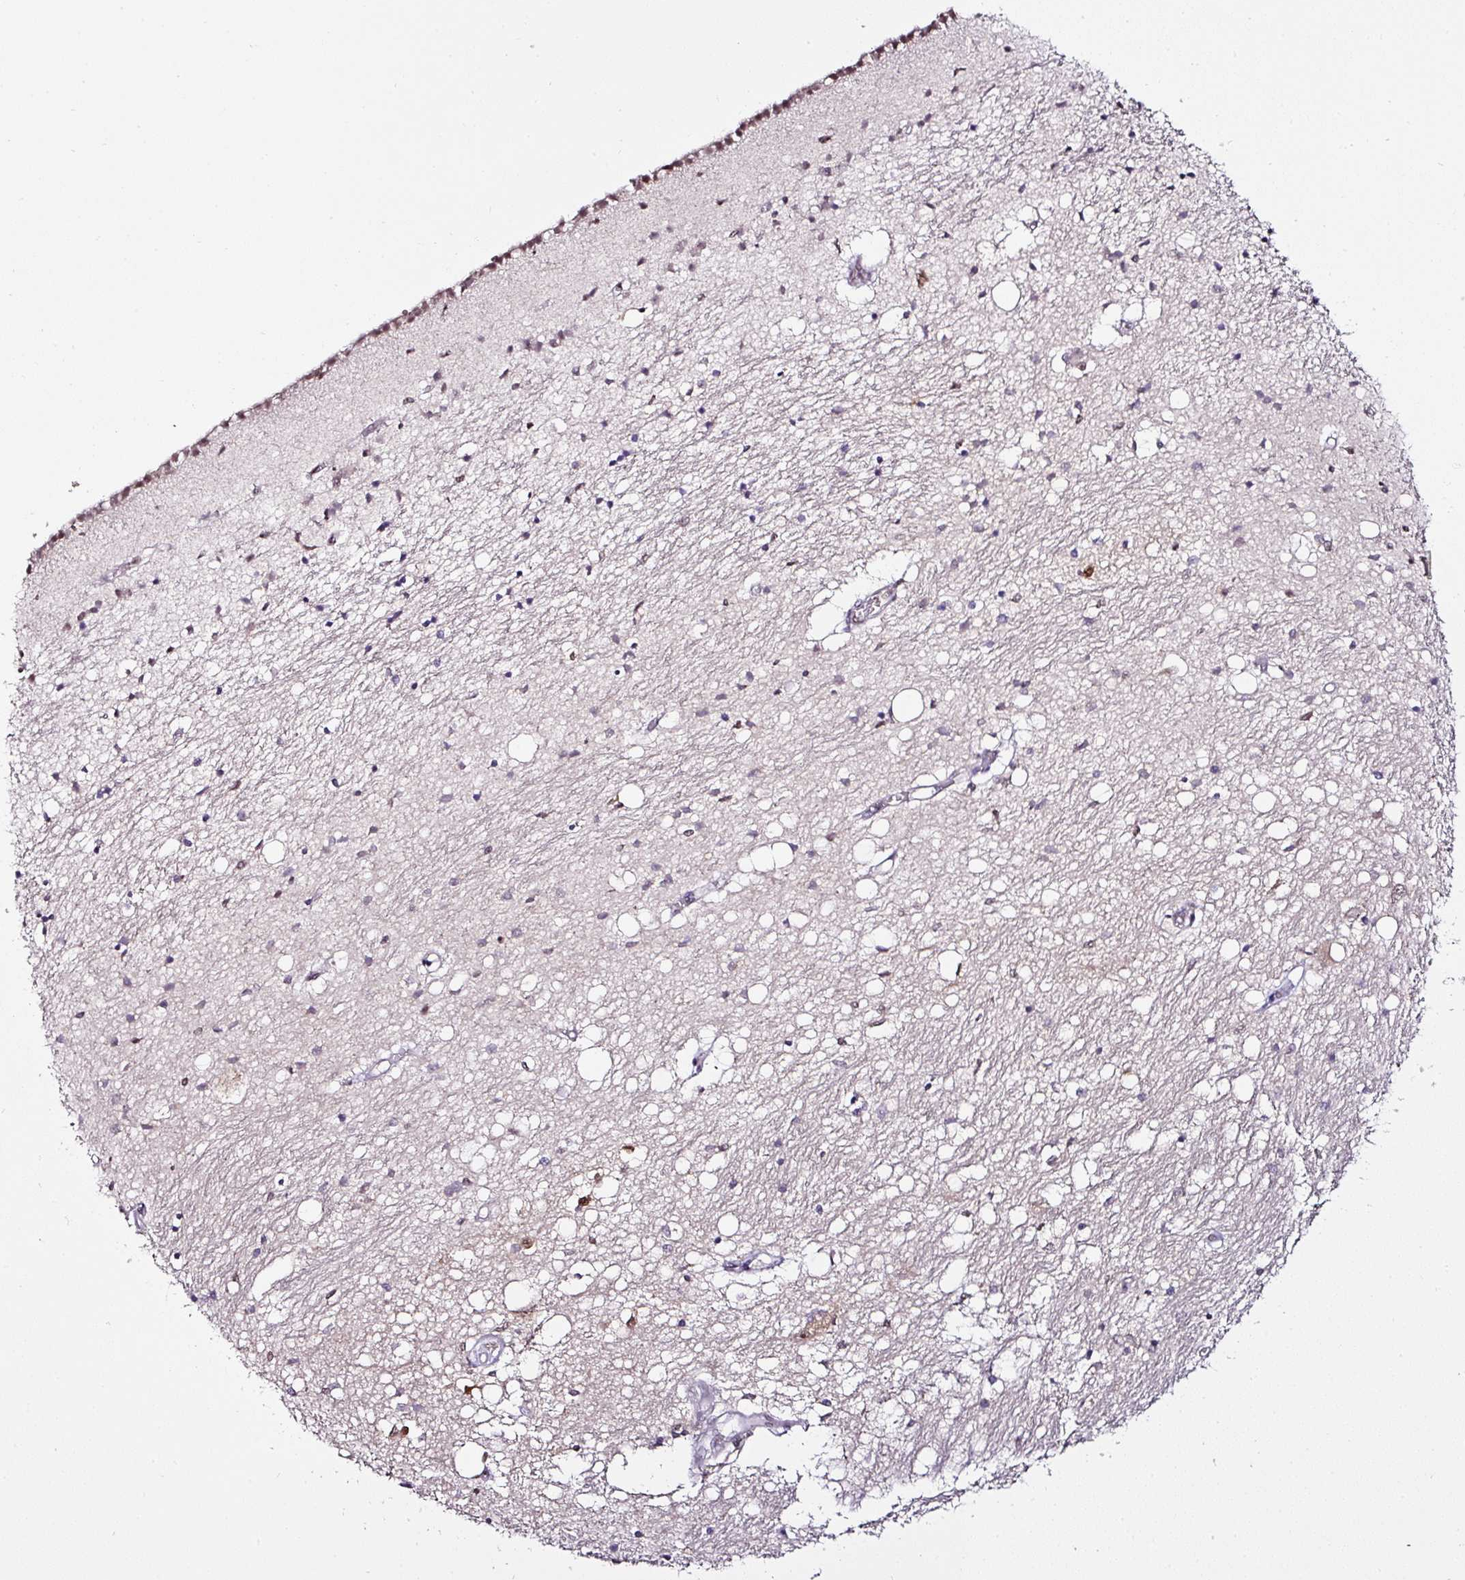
{"staining": {"intensity": "weak", "quantity": "<25%", "location": "cytoplasmic/membranous,nuclear"}, "tissue": "caudate", "cell_type": "Glial cells", "image_type": "normal", "snomed": [{"axis": "morphology", "description": "Normal tissue, NOS"}, {"axis": "topography", "description": "Lateral ventricle wall"}], "caption": "High power microscopy histopathology image of an immunohistochemistry micrograph of unremarkable caudate, revealing no significant positivity in glial cells.", "gene": "KLF16", "patient": {"sex": "male", "age": 70}}